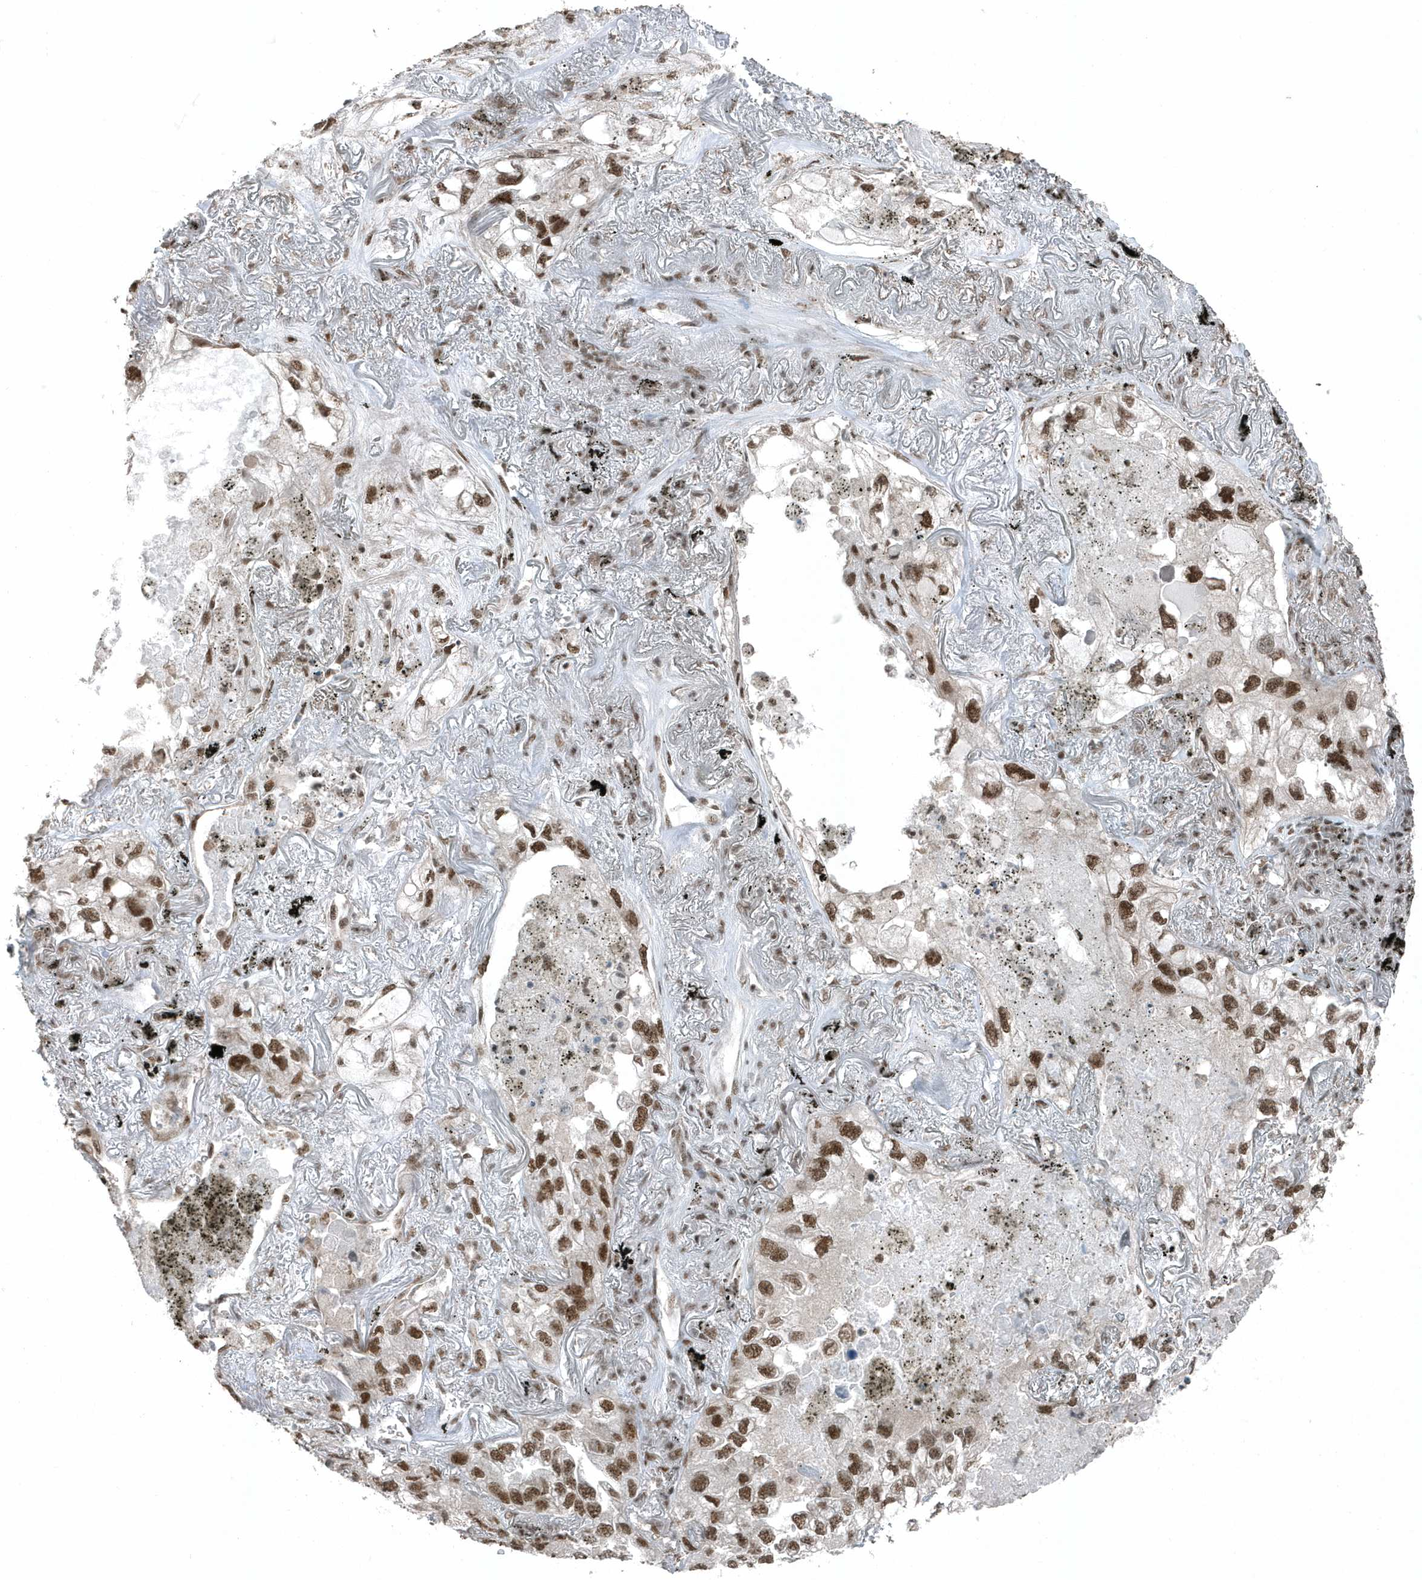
{"staining": {"intensity": "moderate", "quantity": "<25%", "location": "nuclear"}, "tissue": "lung cancer", "cell_type": "Tumor cells", "image_type": "cancer", "snomed": [{"axis": "morphology", "description": "Adenocarcinoma, NOS"}, {"axis": "topography", "description": "Lung"}], "caption": "Lung cancer (adenocarcinoma) stained with a brown dye reveals moderate nuclear positive staining in approximately <25% of tumor cells.", "gene": "YTHDC1", "patient": {"sex": "male", "age": 65}}